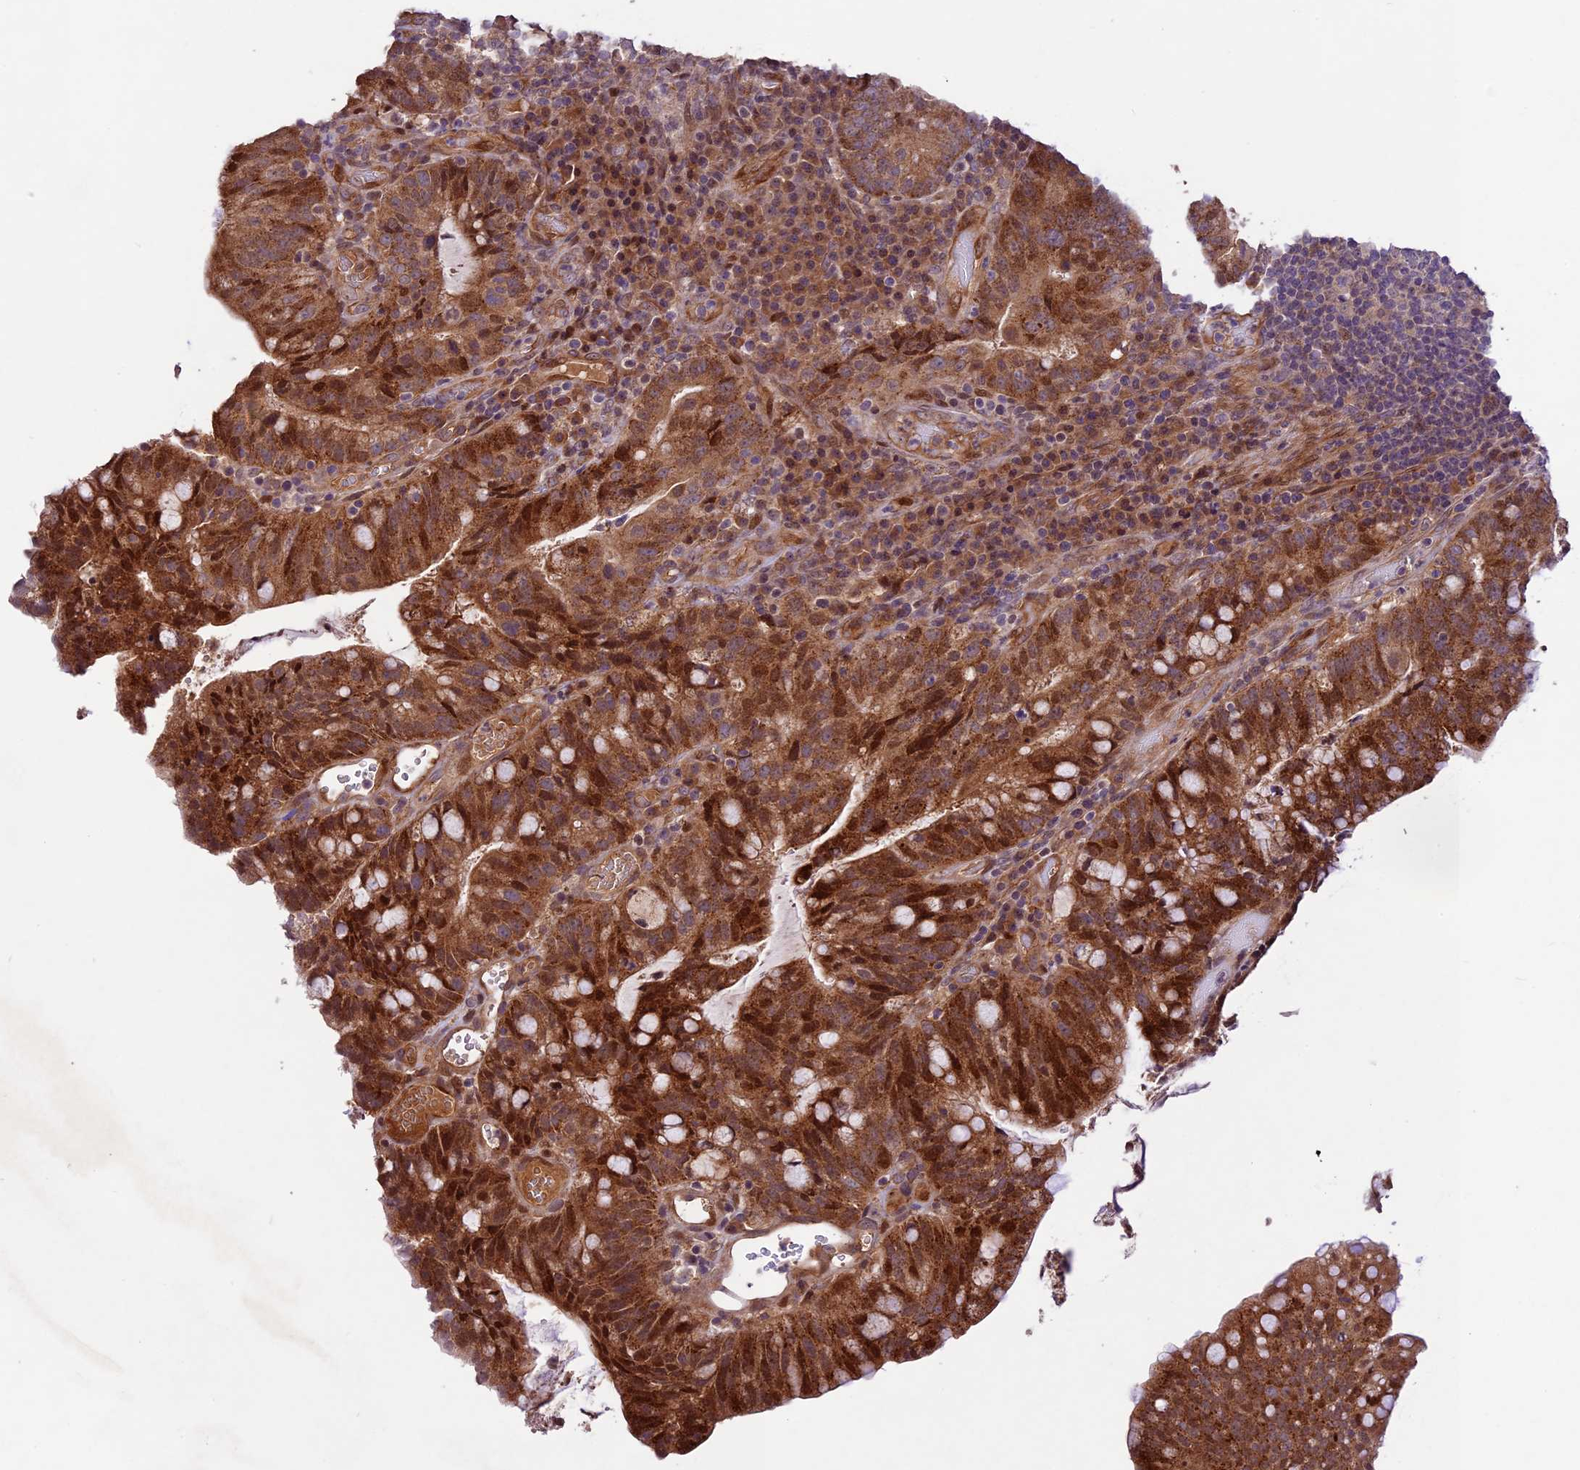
{"staining": {"intensity": "strong", "quantity": ">75%", "location": "cytoplasmic/membranous,nuclear"}, "tissue": "colorectal cancer", "cell_type": "Tumor cells", "image_type": "cancer", "snomed": [{"axis": "morphology", "description": "Adenocarcinoma, NOS"}, {"axis": "topography", "description": "Colon"}], "caption": "There is high levels of strong cytoplasmic/membranous and nuclear positivity in tumor cells of colorectal cancer (adenocarcinoma), as demonstrated by immunohistochemical staining (brown color).", "gene": "CCSER1", "patient": {"sex": "female", "age": 66}}